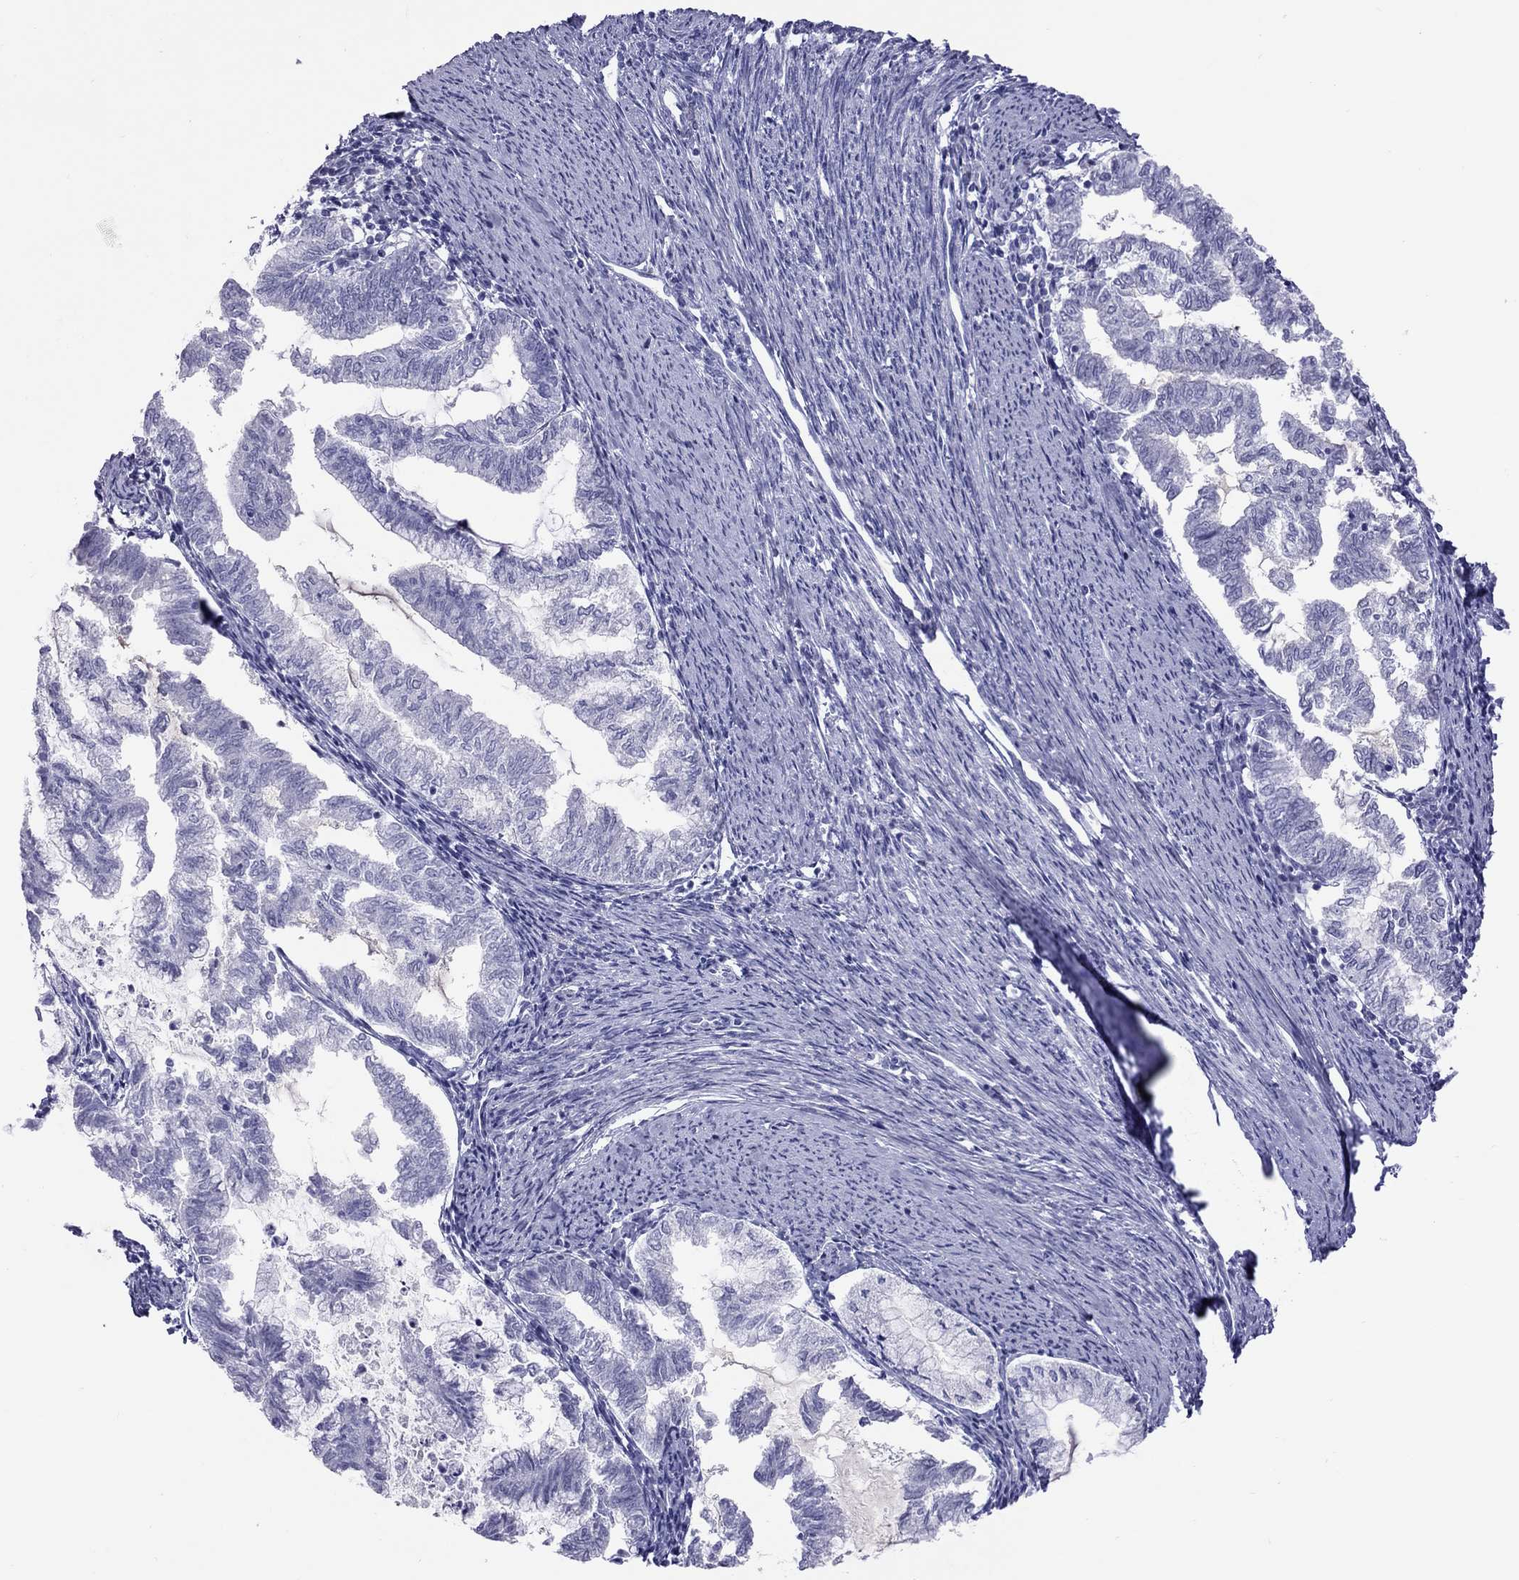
{"staining": {"intensity": "negative", "quantity": "none", "location": "none"}, "tissue": "endometrial cancer", "cell_type": "Tumor cells", "image_type": "cancer", "snomed": [{"axis": "morphology", "description": "Adenocarcinoma, NOS"}, {"axis": "topography", "description": "Endometrium"}], "caption": "High magnification brightfield microscopy of adenocarcinoma (endometrial) stained with DAB (brown) and counterstained with hematoxylin (blue): tumor cells show no significant positivity.", "gene": "STAG3", "patient": {"sex": "female", "age": 79}}